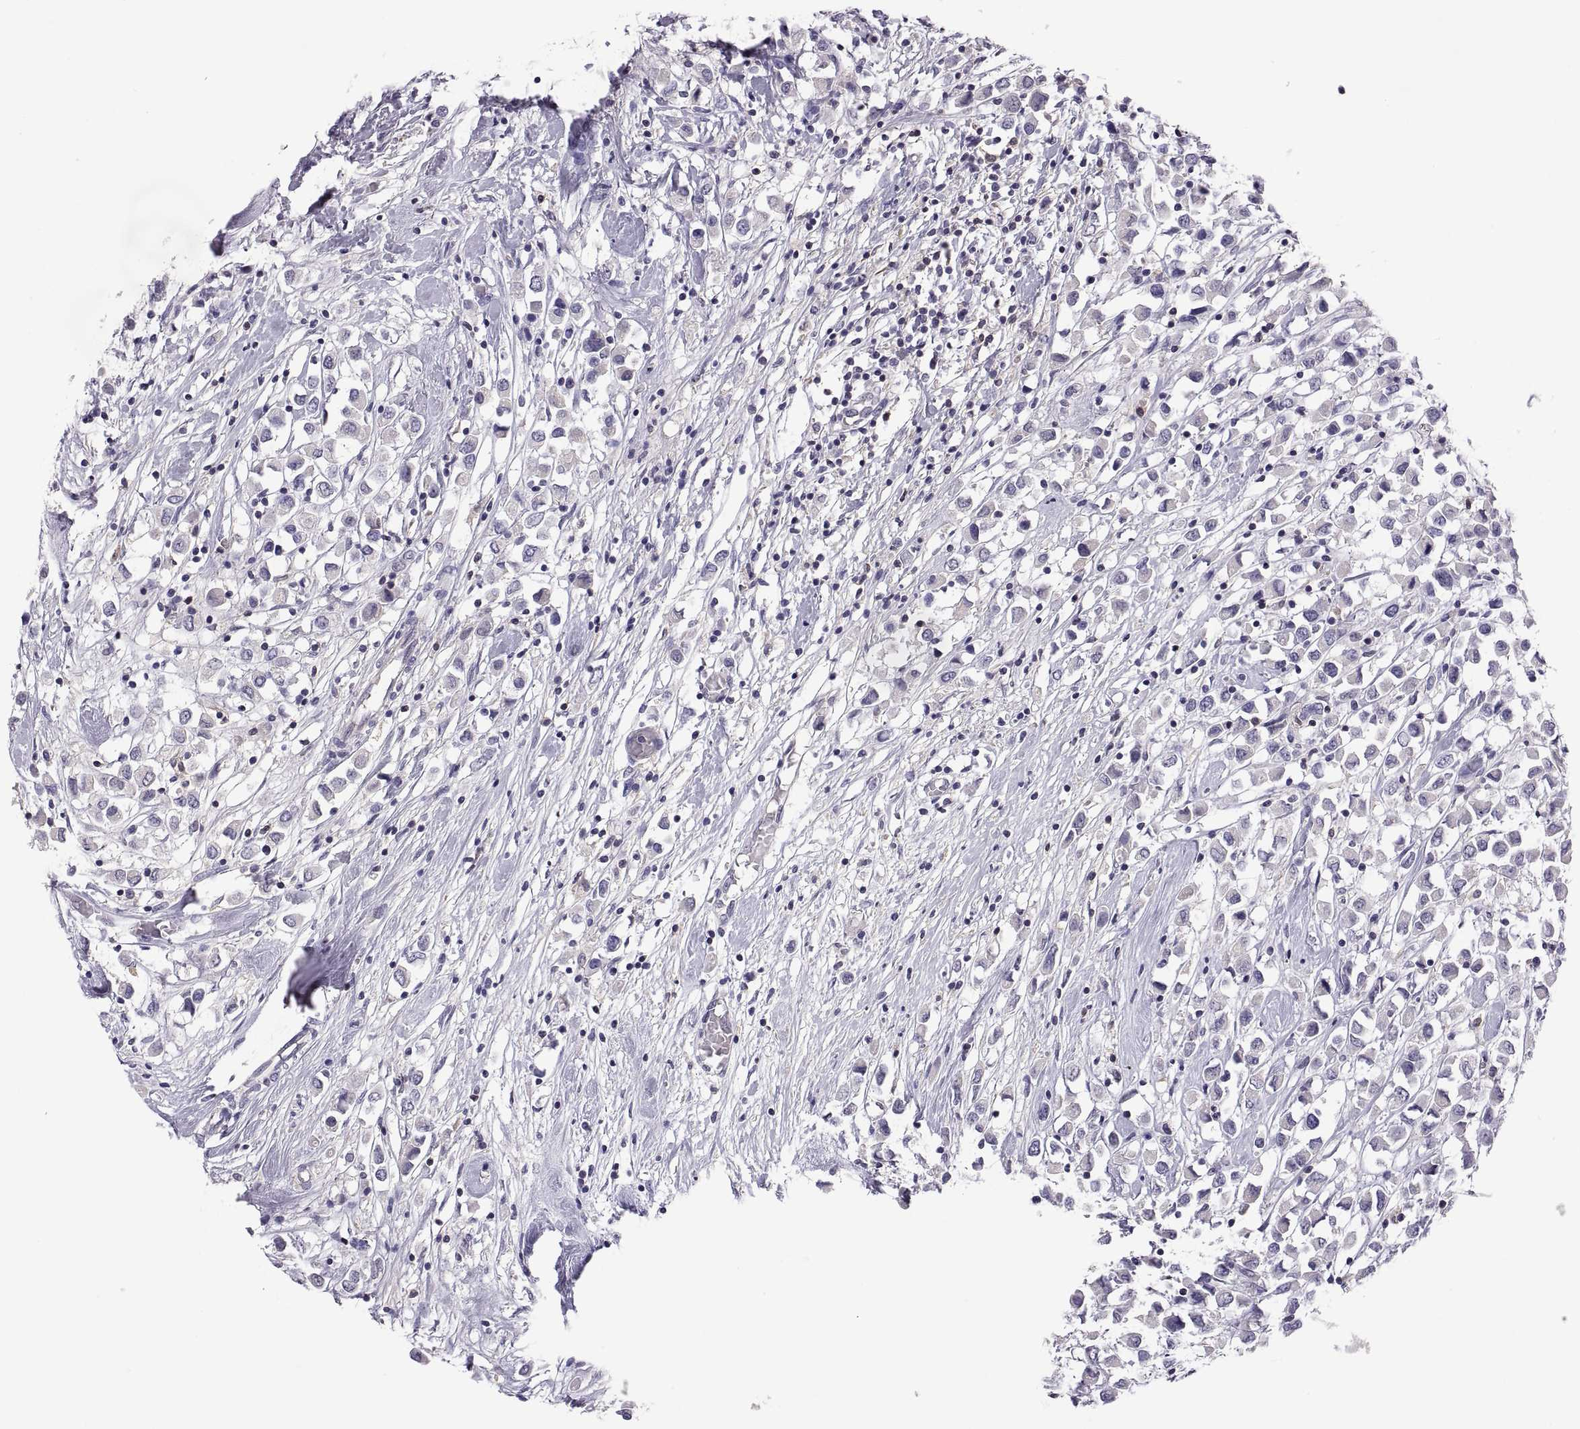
{"staining": {"intensity": "negative", "quantity": "none", "location": "none"}, "tissue": "breast cancer", "cell_type": "Tumor cells", "image_type": "cancer", "snomed": [{"axis": "morphology", "description": "Duct carcinoma"}, {"axis": "topography", "description": "Breast"}], "caption": "Immunohistochemistry of breast cancer (invasive ductal carcinoma) reveals no staining in tumor cells.", "gene": "FGF9", "patient": {"sex": "female", "age": 61}}